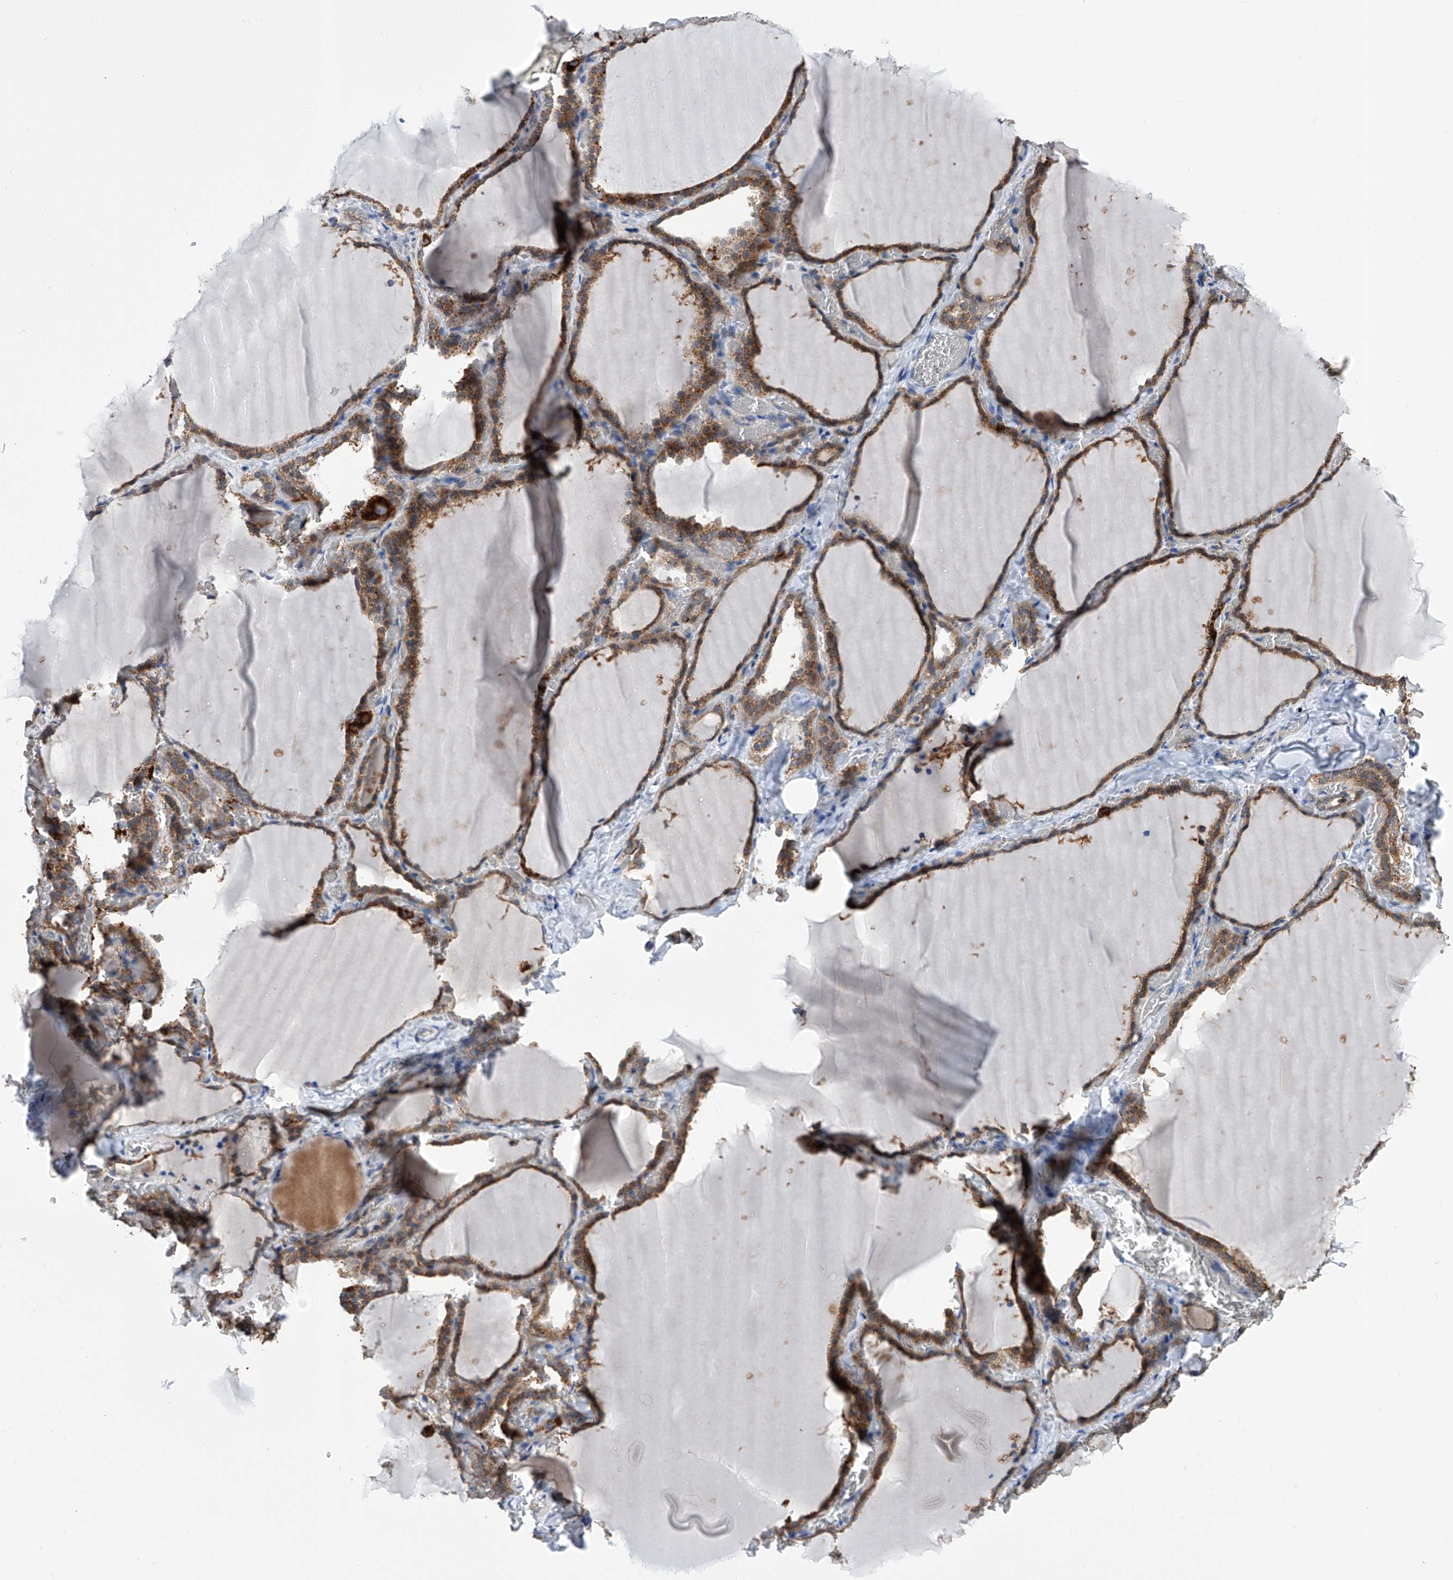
{"staining": {"intensity": "moderate", "quantity": ">75%", "location": "cytoplasmic/membranous"}, "tissue": "thyroid gland", "cell_type": "Glandular cells", "image_type": "normal", "snomed": [{"axis": "morphology", "description": "Normal tissue, NOS"}, {"axis": "topography", "description": "Thyroid gland"}], "caption": "DAB (3,3'-diaminobenzidine) immunohistochemical staining of unremarkable thyroid gland demonstrates moderate cytoplasmic/membranous protein staining in approximately >75% of glandular cells.", "gene": "SPATA20", "patient": {"sex": "female", "age": 22}}